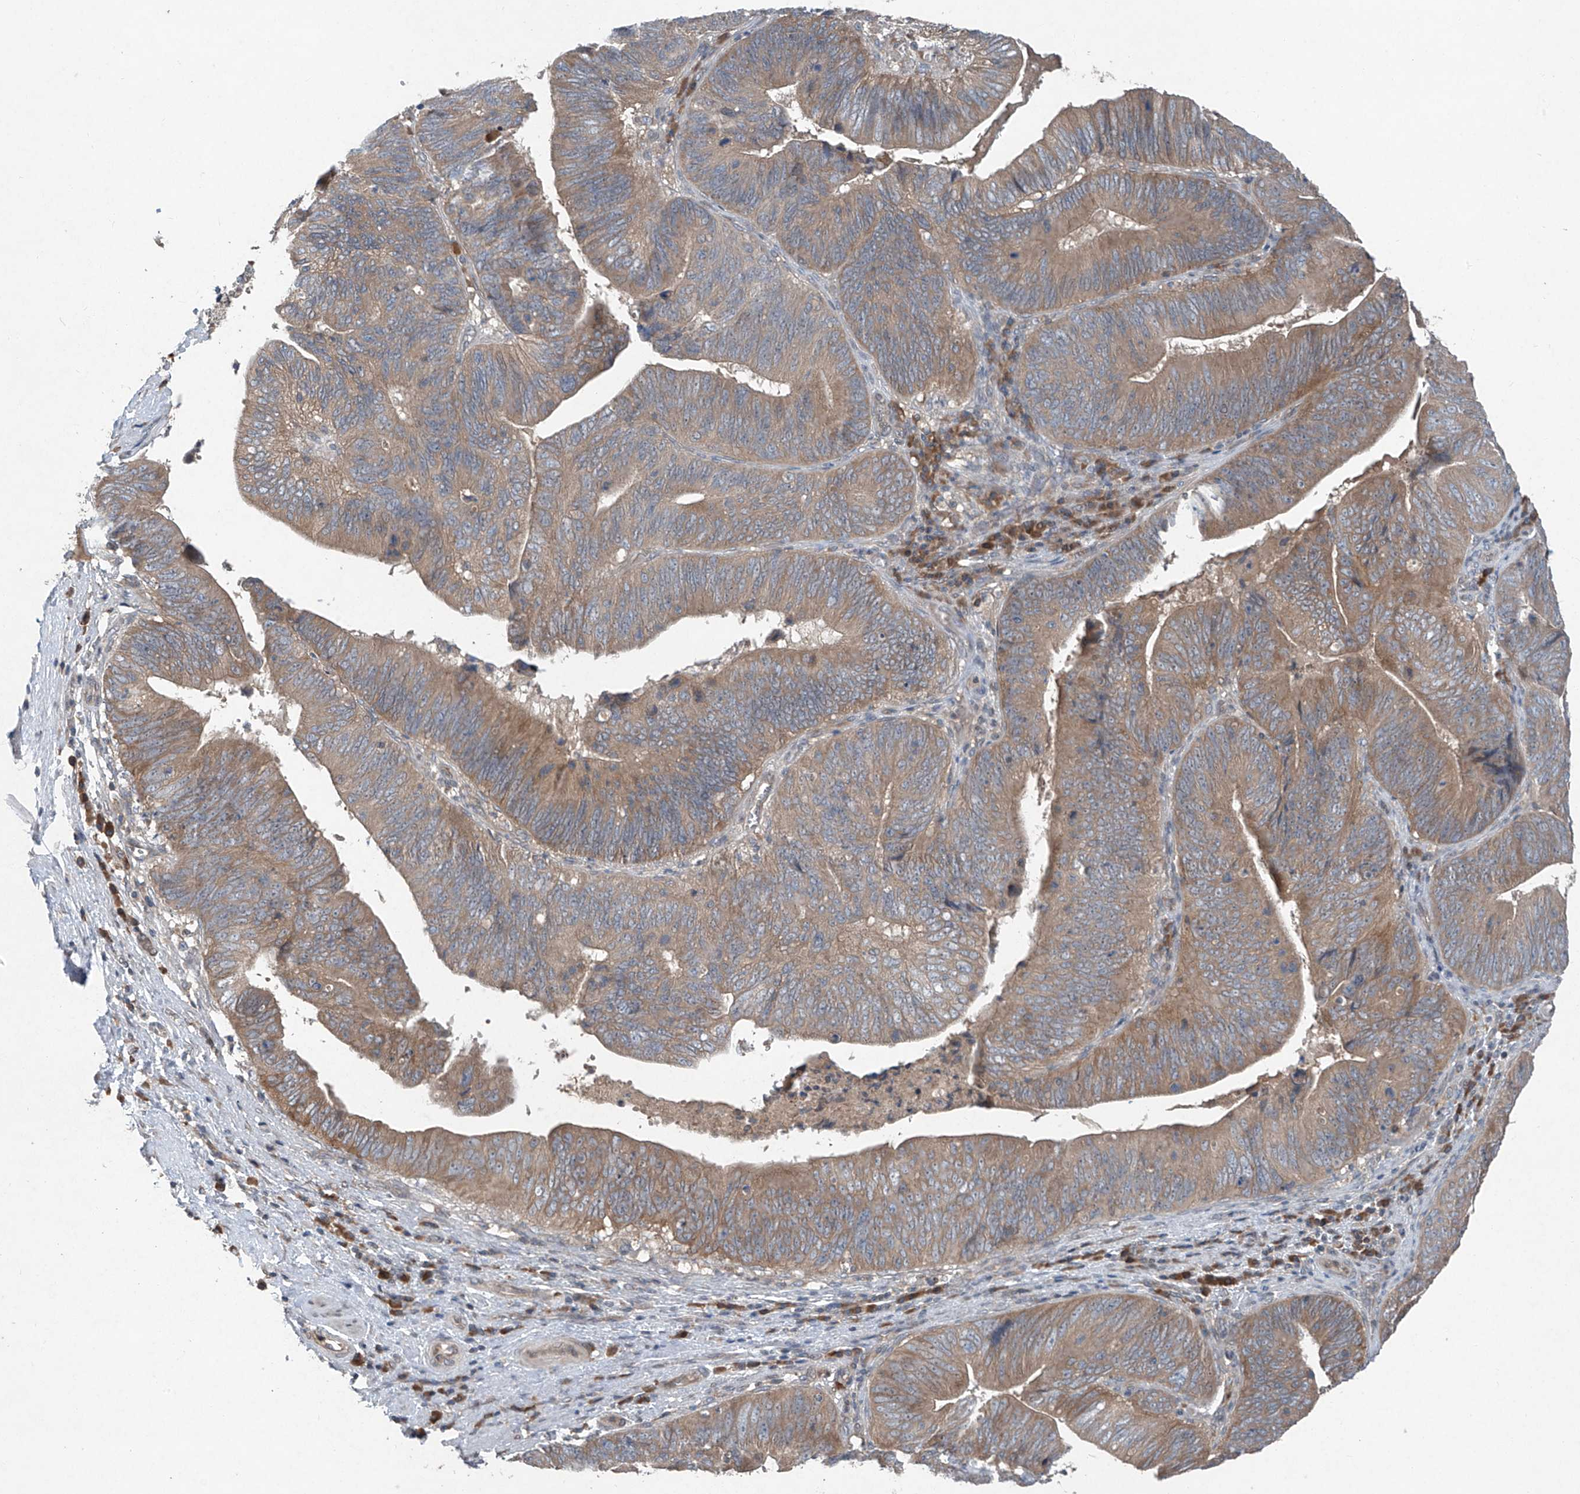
{"staining": {"intensity": "moderate", "quantity": ">75%", "location": "cytoplasmic/membranous"}, "tissue": "pancreatic cancer", "cell_type": "Tumor cells", "image_type": "cancer", "snomed": [{"axis": "morphology", "description": "Adenocarcinoma, NOS"}, {"axis": "topography", "description": "Pancreas"}], "caption": "A high-resolution histopathology image shows IHC staining of pancreatic adenocarcinoma, which displays moderate cytoplasmic/membranous positivity in approximately >75% of tumor cells. The protein of interest is stained brown, and the nuclei are stained in blue (DAB IHC with brightfield microscopy, high magnification).", "gene": "FOXRED2", "patient": {"sex": "male", "age": 63}}